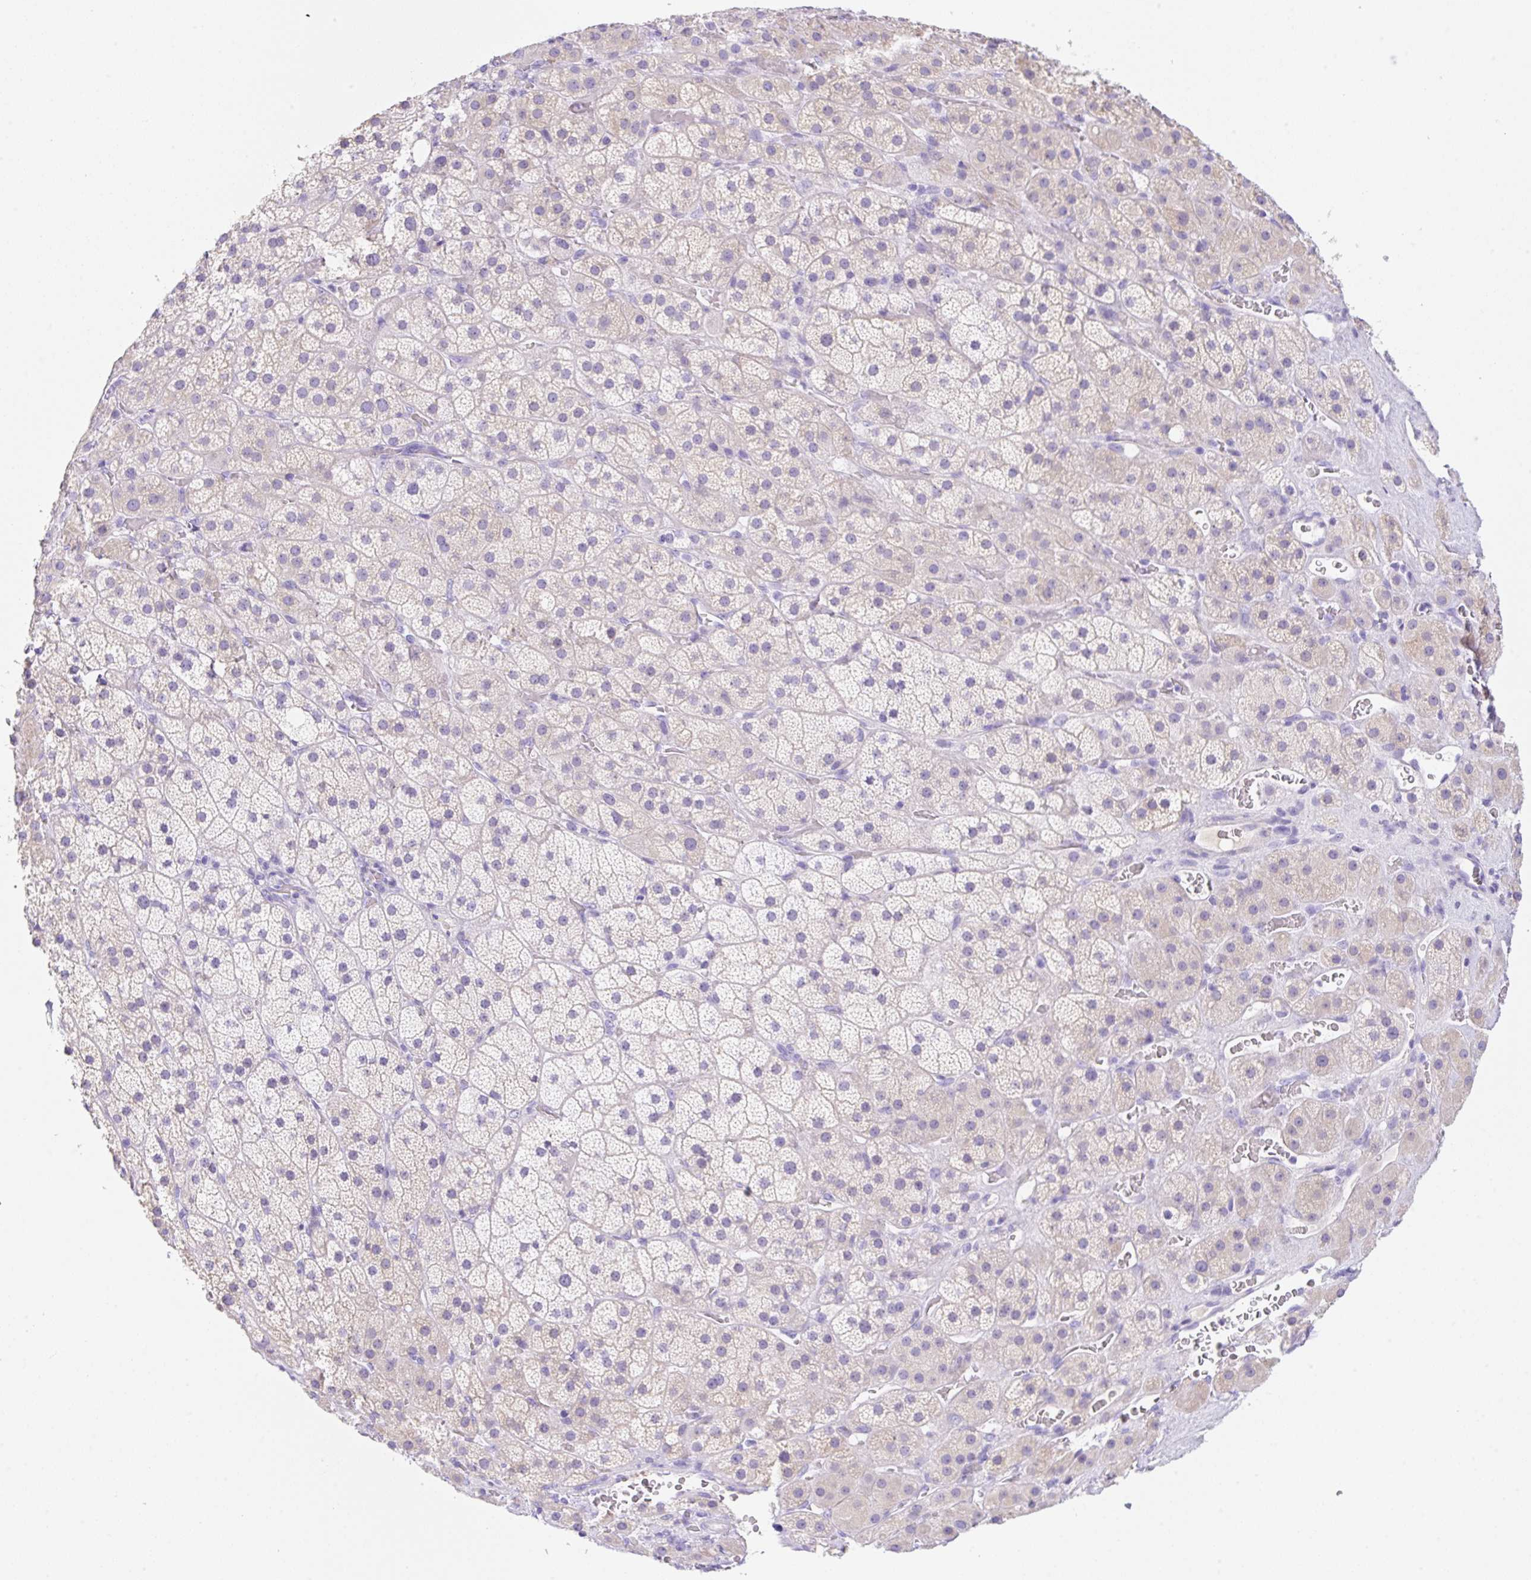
{"staining": {"intensity": "negative", "quantity": "none", "location": "none"}, "tissue": "adrenal gland", "cell_type": "Glandular cells", "image_type": "normal", "snomed": [{"axis": "morphology", "description": "Normal tissue, NOS"}, {"axis": "topography", "description": "Adrenal gland"}], "caption": "The histopathology image shows no staining of glandular cells in normal adrenal gland.", "gene": "KLK8", "patient": {"sex": "male", "age": 57}}